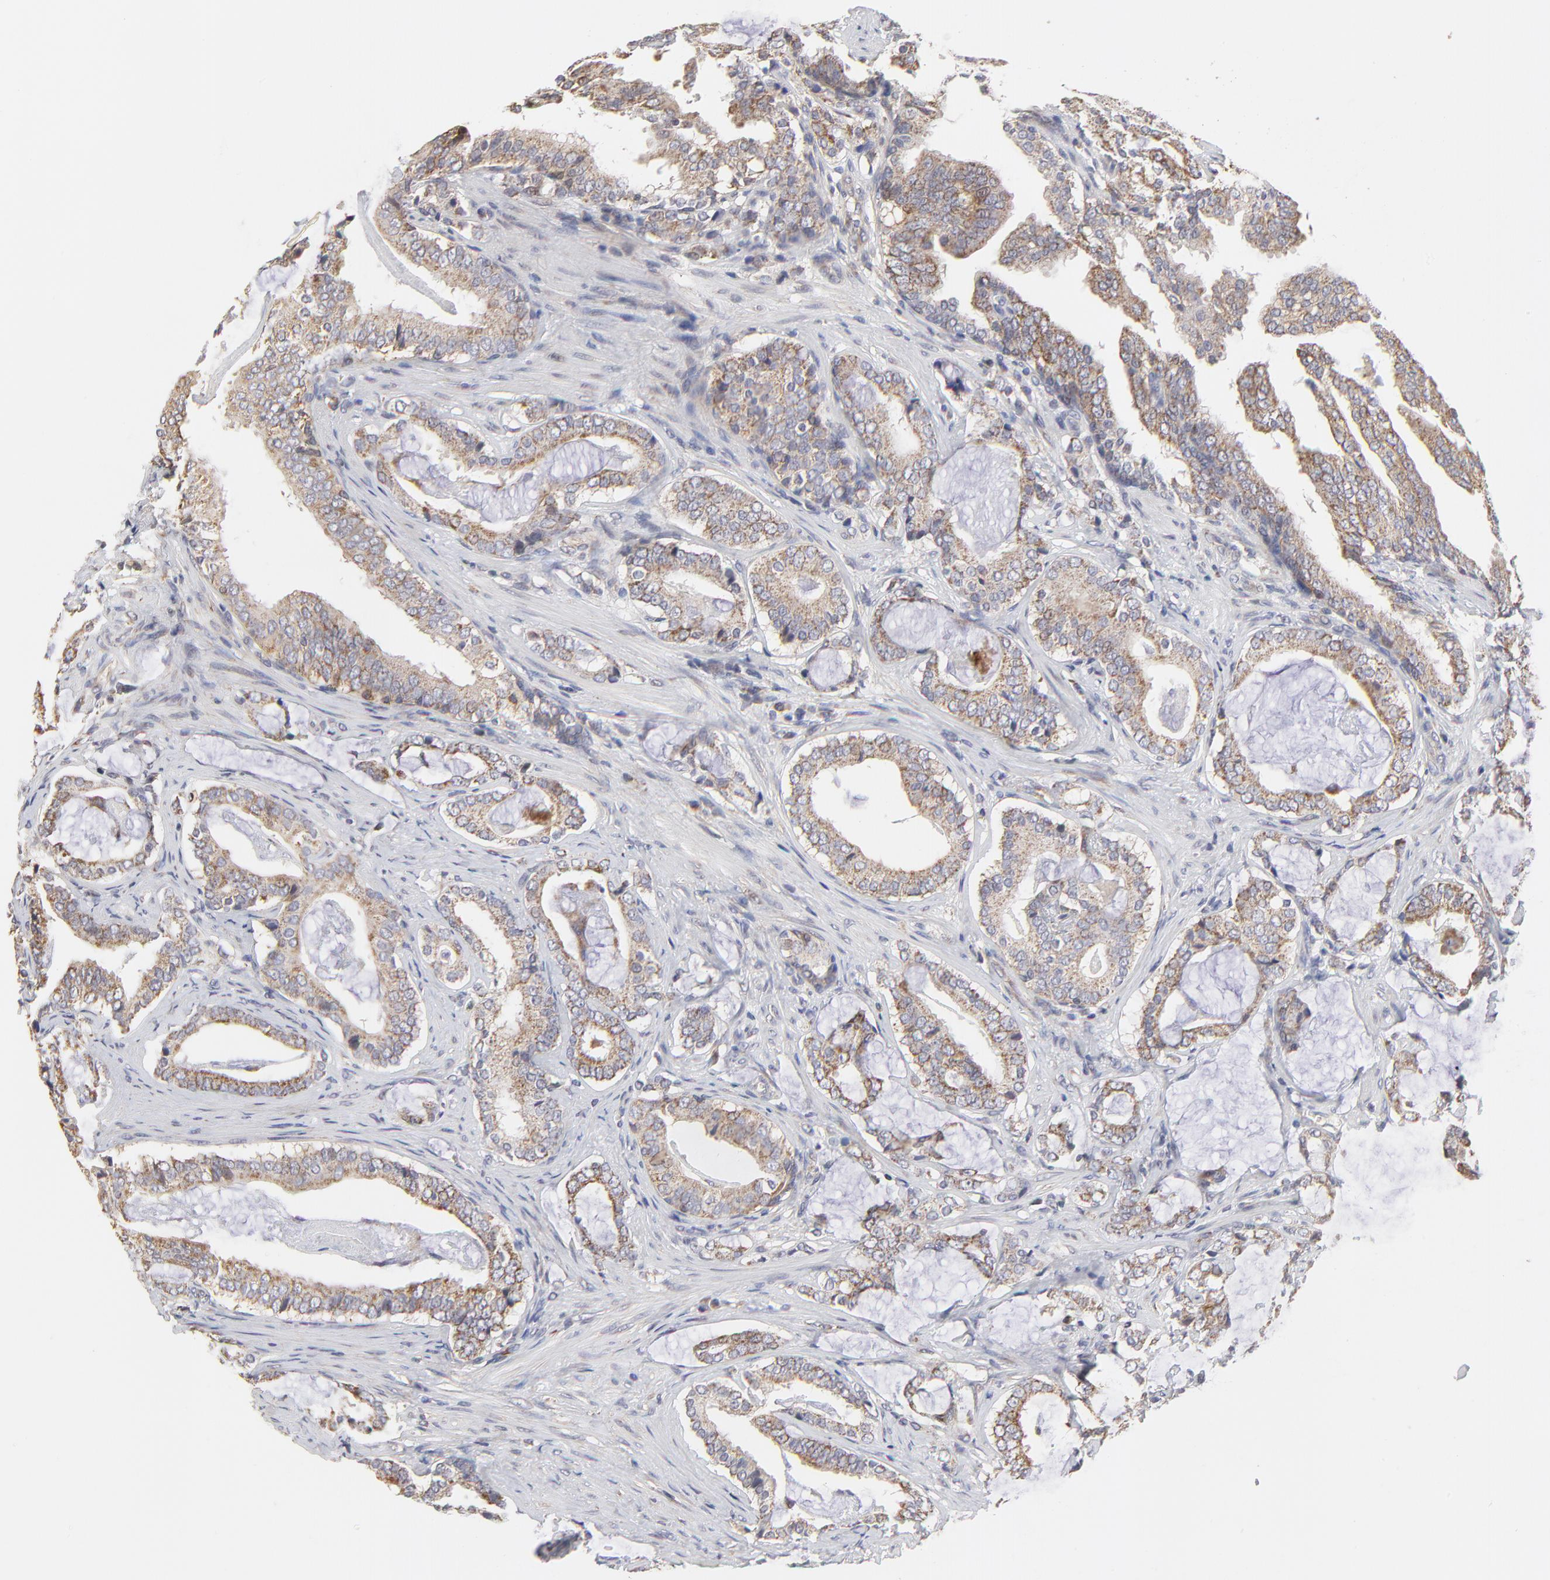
{"staining": {"intensity": "weak", "quantity": "<25%", "location": "cytoplasmic/membranous"}, "tissue": "prostate cancer", "cell_type": "Tumor cells", "image_type": "cancer", "snomed": [{"axis": "morphology", "description": "Adenocarcinoma, Low grade"}, {"axis": "topography", "description": "Prostate"}], "caption": "This is an immunohistochemistry histopathology image of human prostate adenocarcinoma (low-grade). There is no staining in tumor cells.", "gene": "ZNF550", "patient": {"sex": "male", "age": 59}}